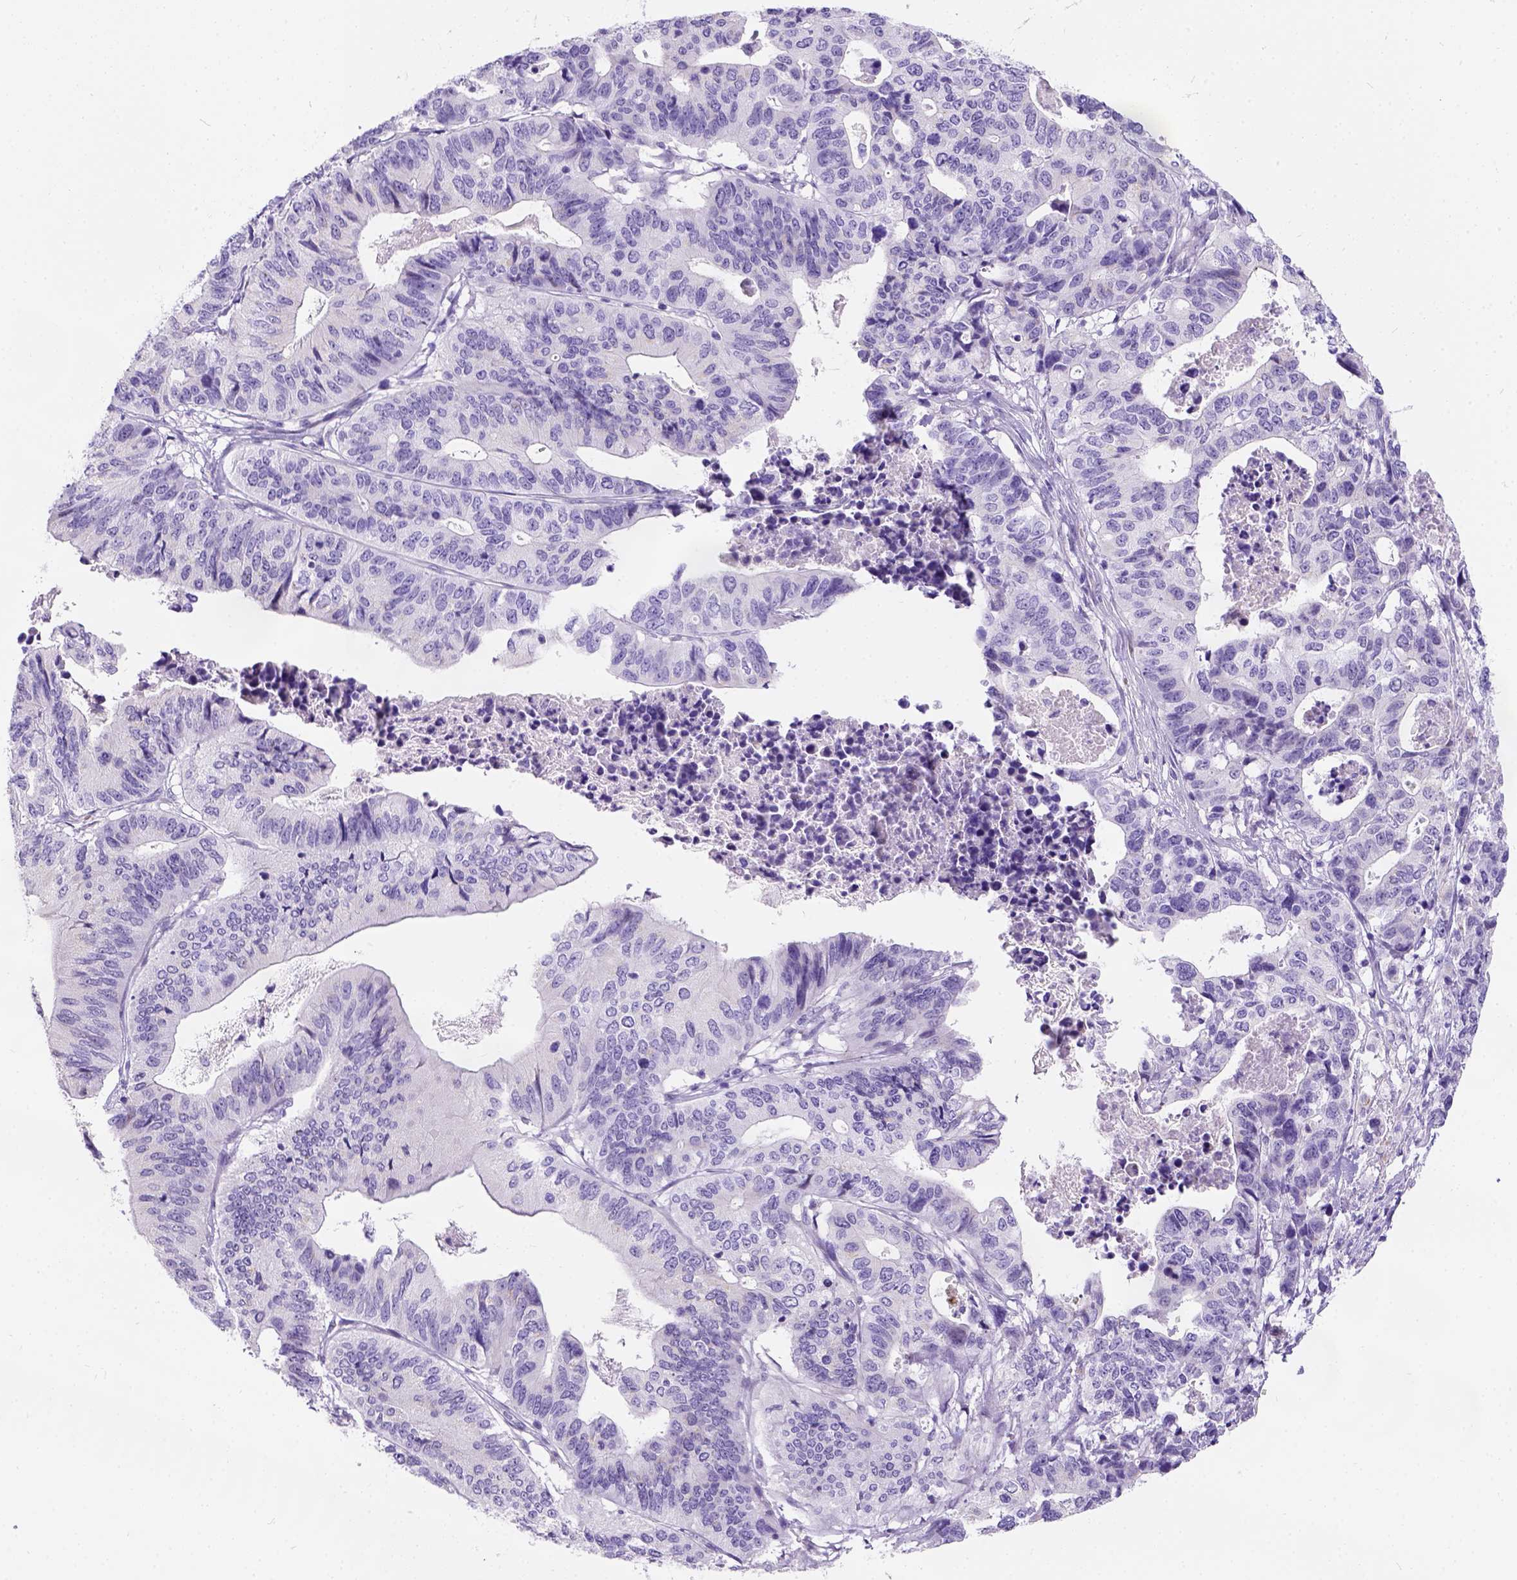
{"staining": {"intensity": "negative", "quantity": "none", "location": "none"}, "tissue": "stomach cancer", "cell_type": "Tumor cells", "image_type": "cancer", "snomed": [{"axis": "morphology", "description": "Adenocarcinoma, NOS"}, {"axis": "topography", "description": "Stomach, upper"}], "caption": "Protein analysis of adenocarcinoma (stomach) reveals no significant staining in tumor cells. (IHC, brightfield microscopy, high magnification).", "gene": "PHF7", "patient": {"sex": "female", "age": 67}}